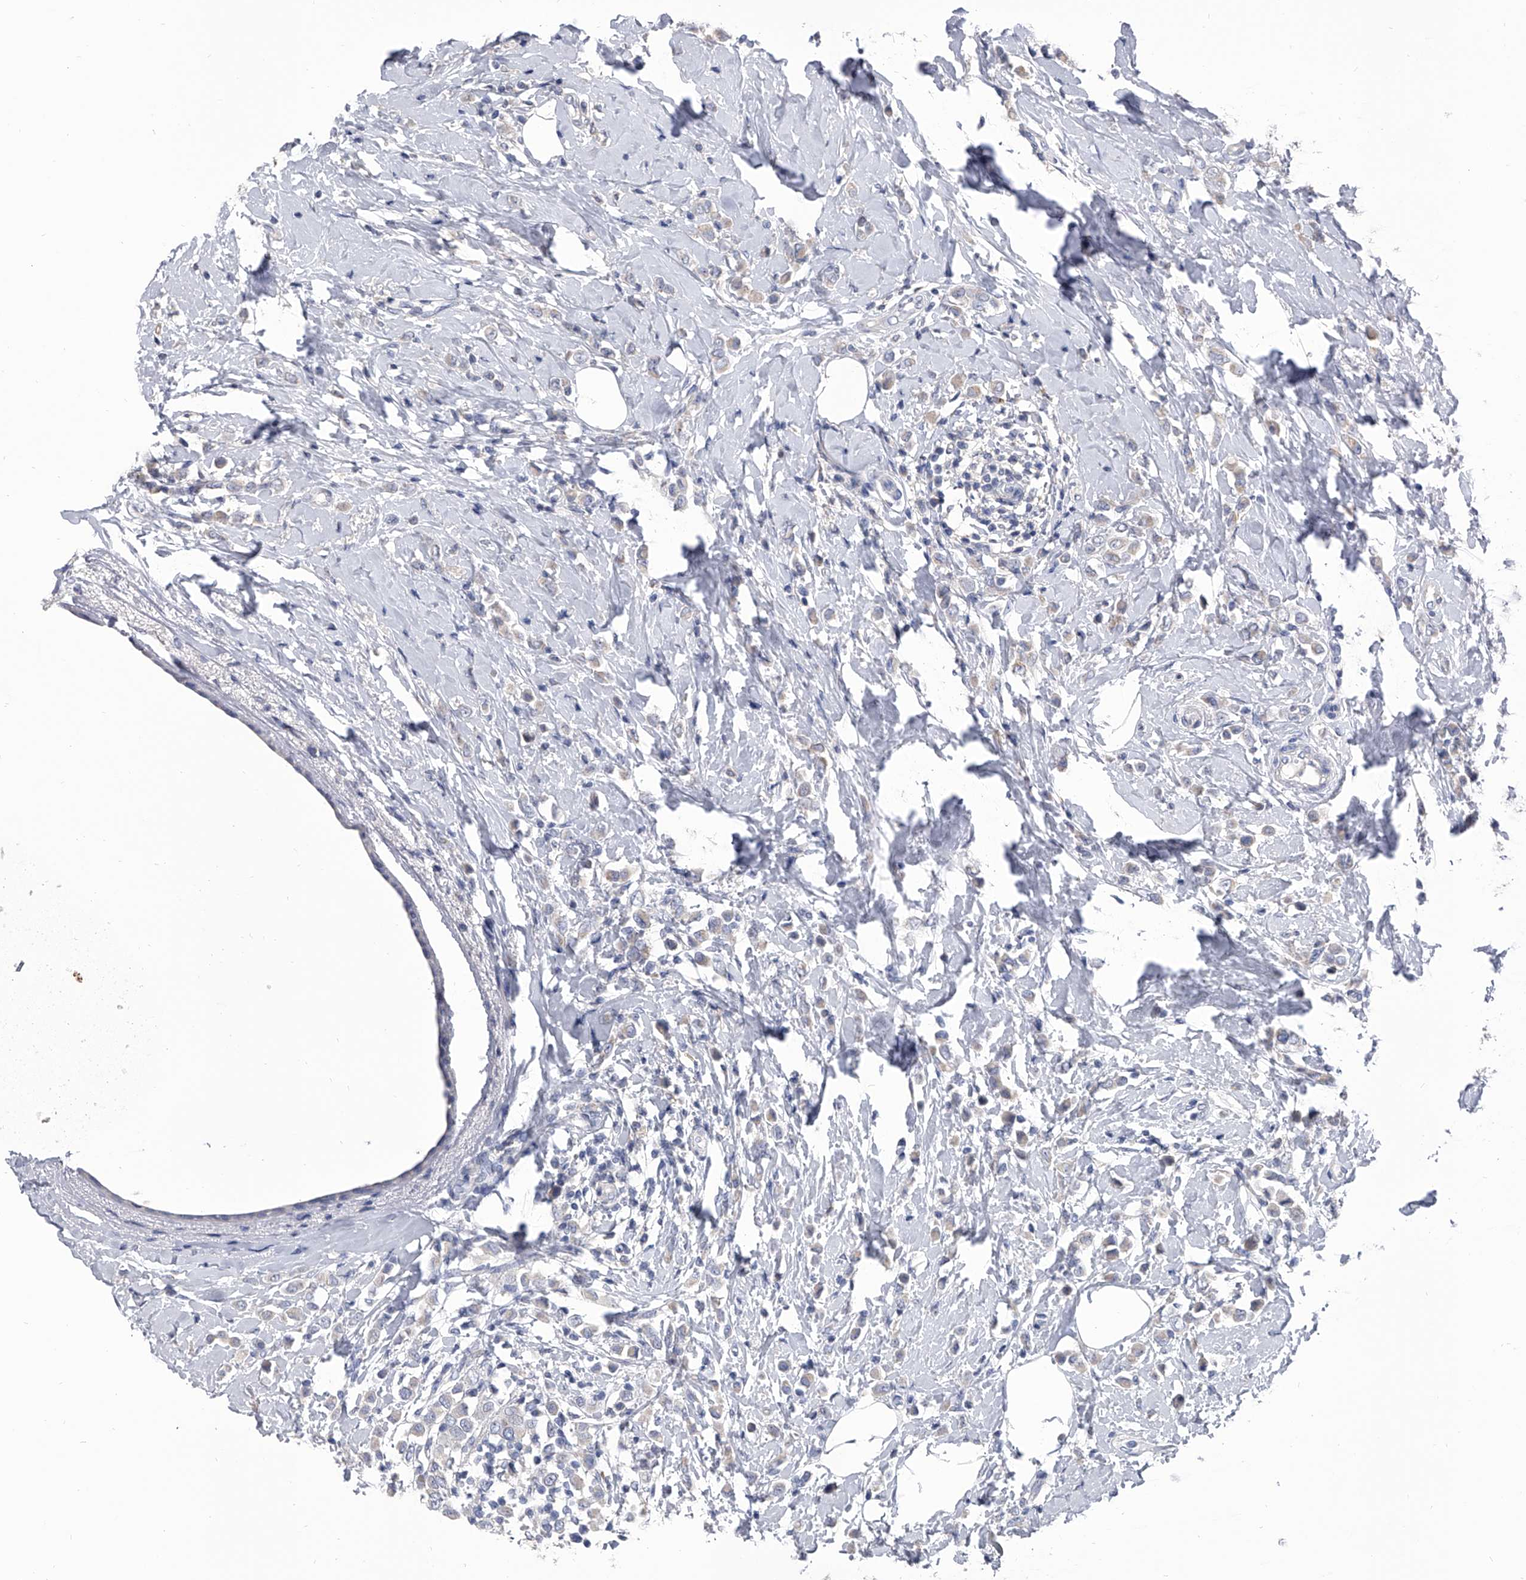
{"staining": {"intensity": "weak", "quantity": "<25%", "location": "cytoplasmic/membranous"}, "tissue": "breast cancer", "cell_type": "Tumor cells", "image_type": "cancer", "snomed": [{"axis": "morphology", "description": "Lobular carcinoma"}, {"axis": "topography", "description": "Breast"}], "caption": "This micrograph is of lobular carcinoma (breast) stained with IHC to label a protein in brown with the nuclei are counter-stained blue. There is no expression in tumor cells.", "gene": "SPP1", "patient": {"sex": "female", "age": 47}}